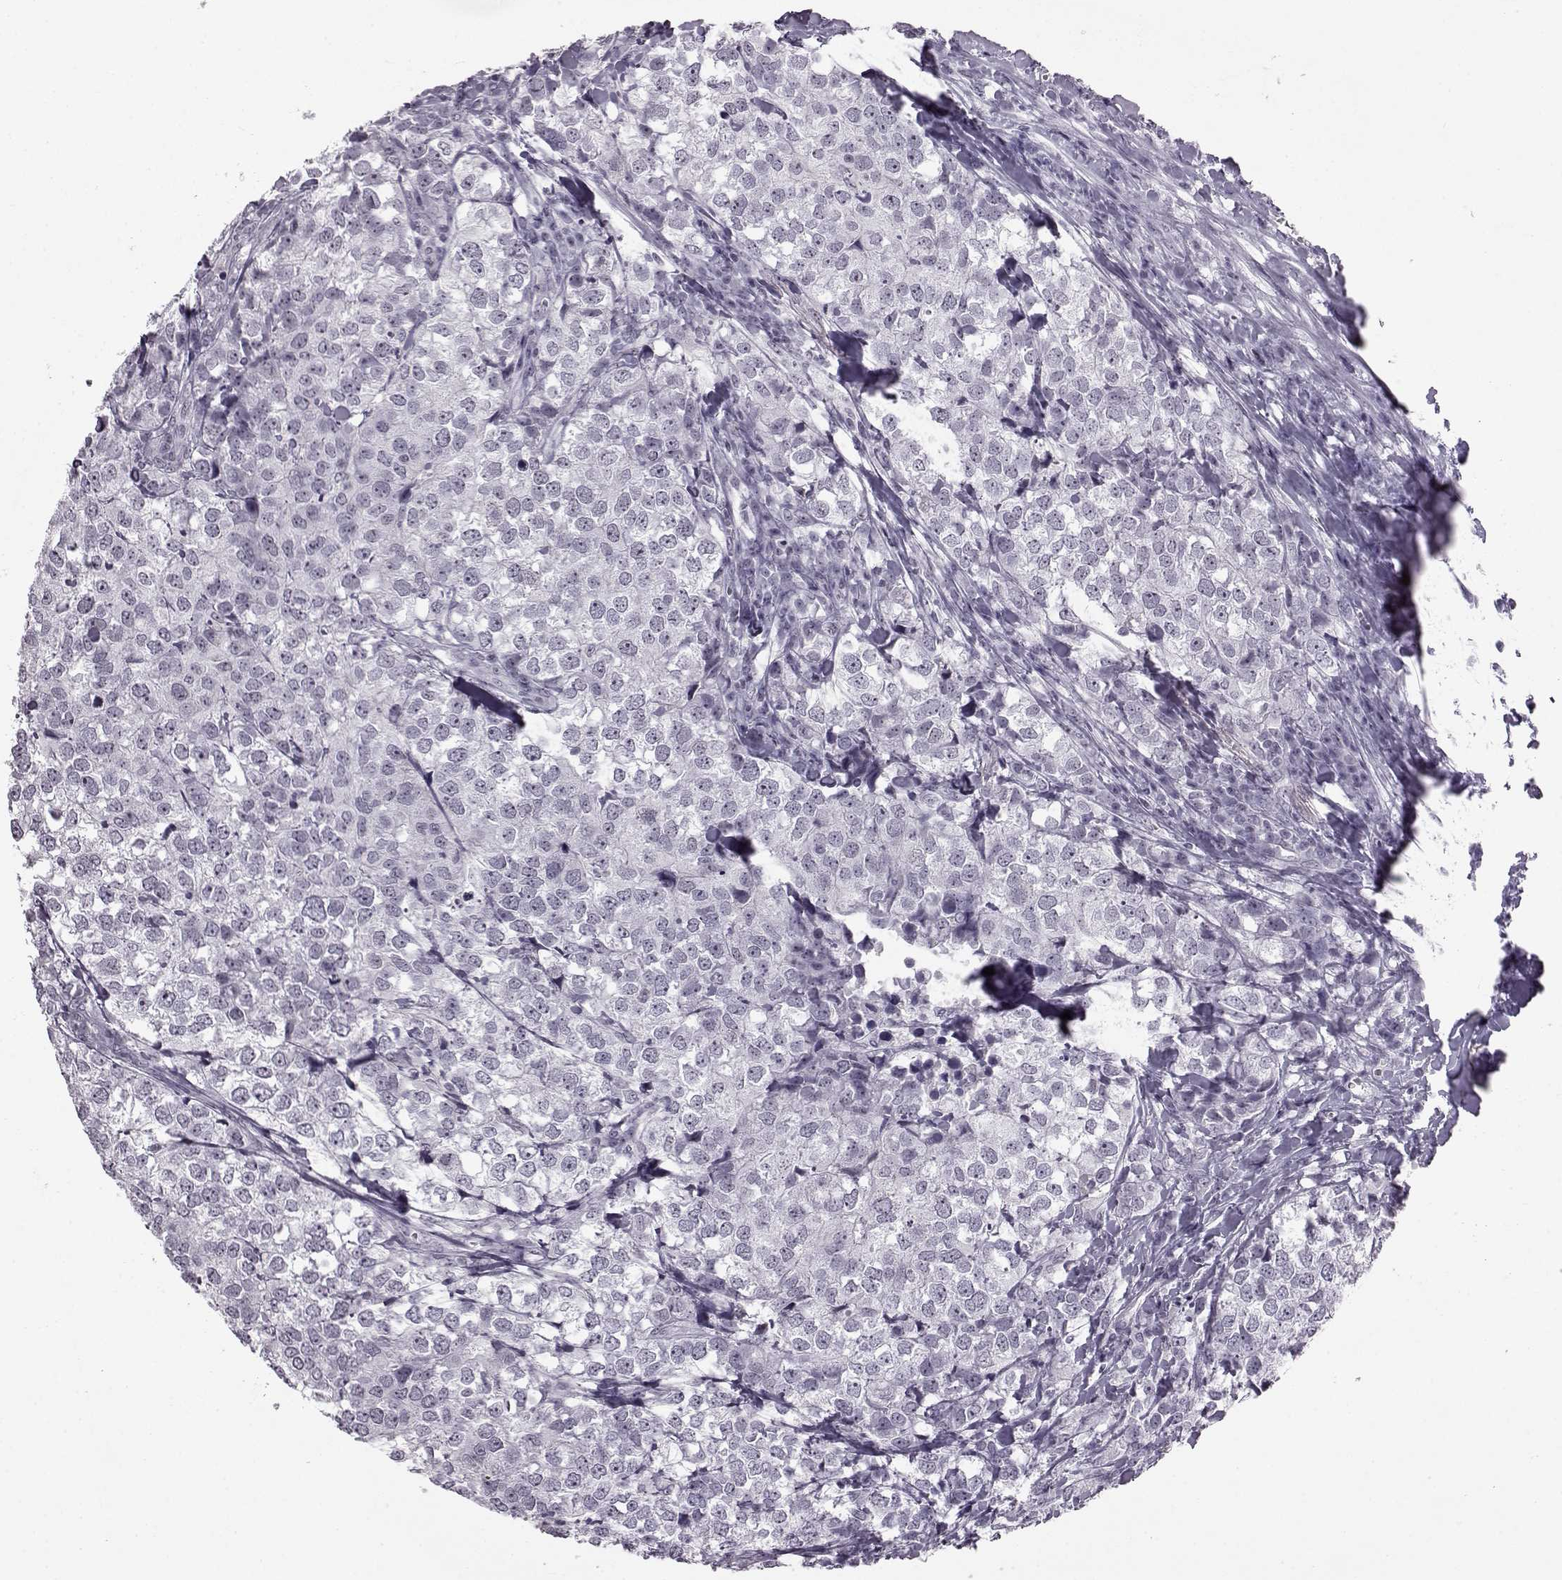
{"staining": {"intensity": "negative", "quantity": "none", "location": "none"}, "tissue": "breast cancer", "cell_type": "Tumor cells", "image_type": "cancer", "snomed": [{"axis": "morphology", "description": "Duct carcinoma"}, {"axis": "topography", "description": "Breast"}], "caption": "The histopathology image displays no staining of tumor cells in breast cancer.", "gene": "ADGRG2", "patient": {"sex": "female", "age": 30}}